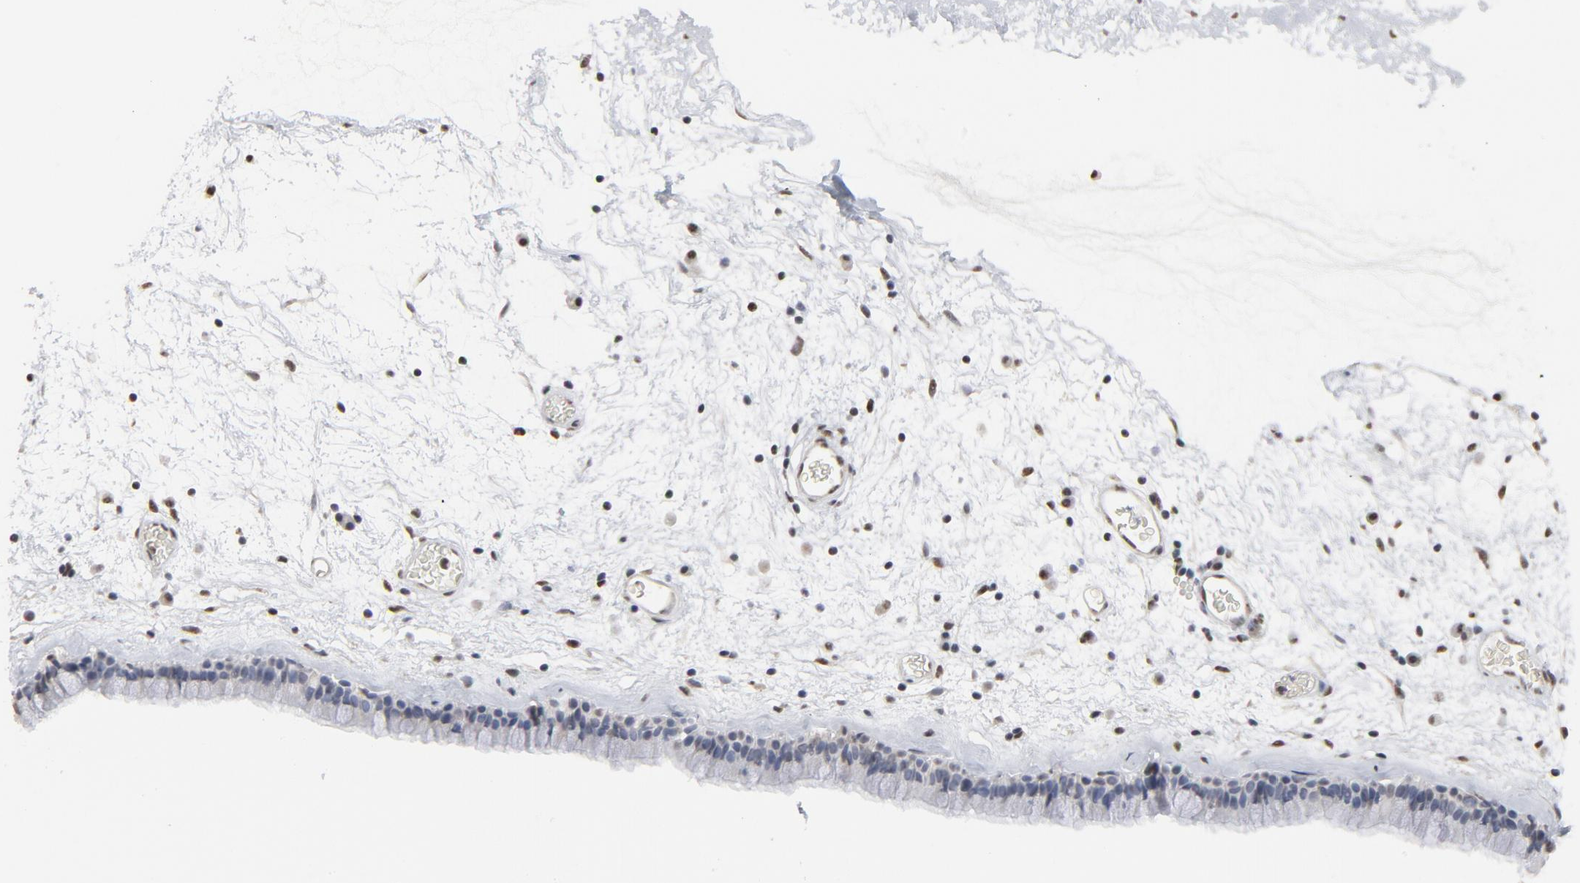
{"staining": {"intensity": "negative", "quantity": "none", "location": "none"}, "tissue": "nasopharynx", "cell_type": "Respiratory epithelial cells", "image_type": "normal", "snomed": [{"axis": "morphology", "description": "Normal tissue, NOS"}, {"axis": "morphology", "description": "Inflammation, NOS"}, {"axis": "topography", "description": "Nasopharynx"}], "caption": "Image shows no significant protein expression in respiratory epithelial cells of benign nasopharynx. Nuclei are stained in blue.", "gene": "MRE11", "patient": {"sex": "male", "age": 48}}